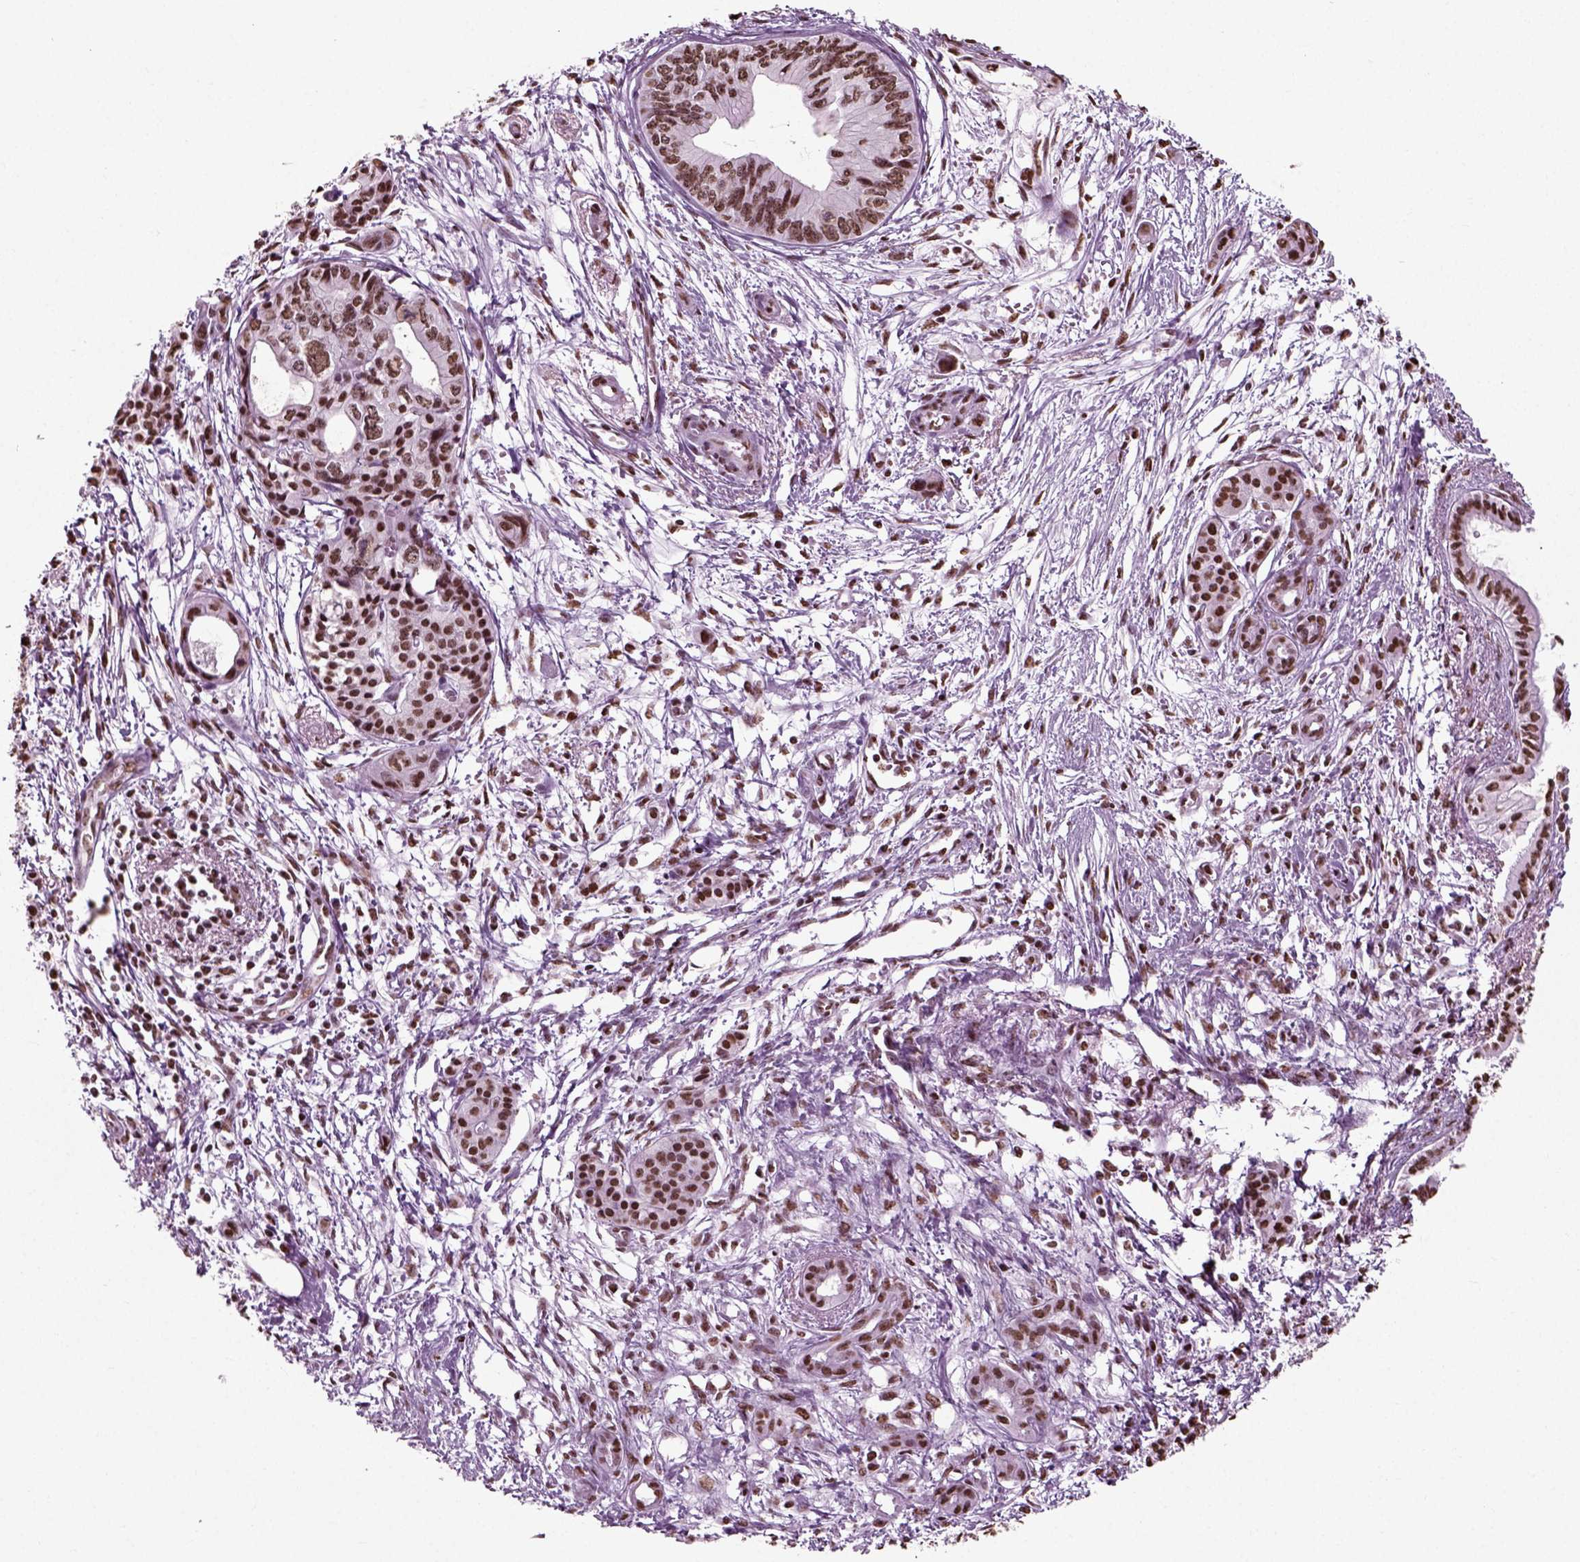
{"staining": {"intensity": "moderate", "quantity": ">75%", "location": "nuclear"}, "tissue": "pancreatic cancer", "cell_type": "Tumor cells", "image_type": "cancer", "snomed": [{"axis": "morphology", "description": "Adenocarcinoma, NOS"}, {"axis": "topography", "description": "Pancreas"}], "caption": "Immunohistochemical staining of human pancreatic cancer (adenocarcinoma) shows medium levels of moderate nuclear protein positivity in about >75% of tumor cells.", "gene": "POLR1H", "patient": {"sex": "female", "age": 76}}